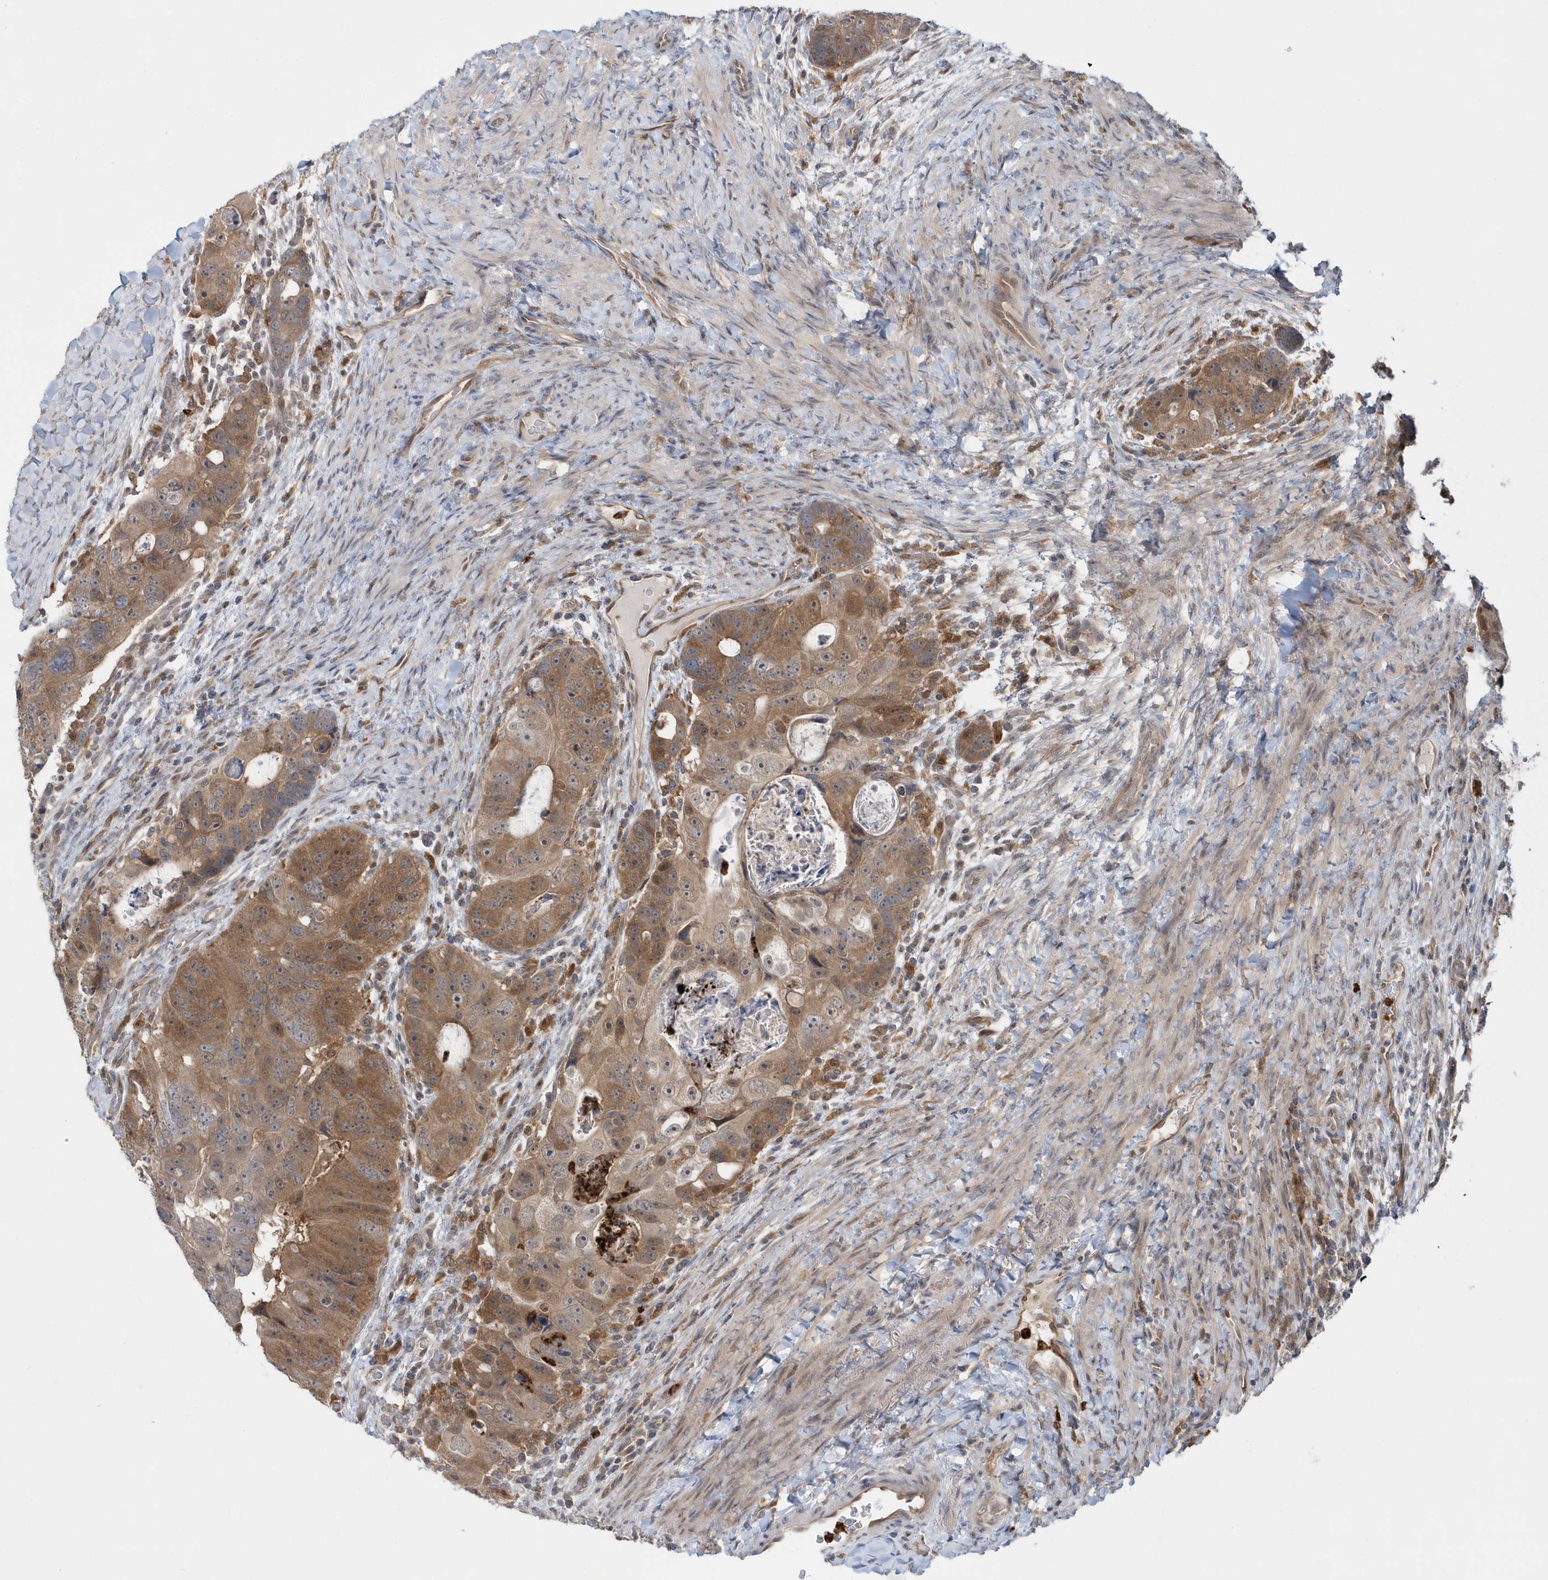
{"staining": {"intensity": "moderate", "quantity": ">75%", "location": "cytoplasmic/membranous"}, "tissue": "colorectal cancer", "cell_type": "Tumor cells", "image_type": "cancer", "snomed": [{"axis": "morphology", "description": "Adenocarcinoma, NOS"}, {"axis": "topography", "description": "Rectum"}], "caption": "An IHC histopathology image of neoplastic tissue is shown. Protein staining in brown shows moderate cytoplasmic/membranous positivity in colorectal cancer within tumor cells.", "gene": "RNF7", "patient": {"sex": "male", "age": 59}}